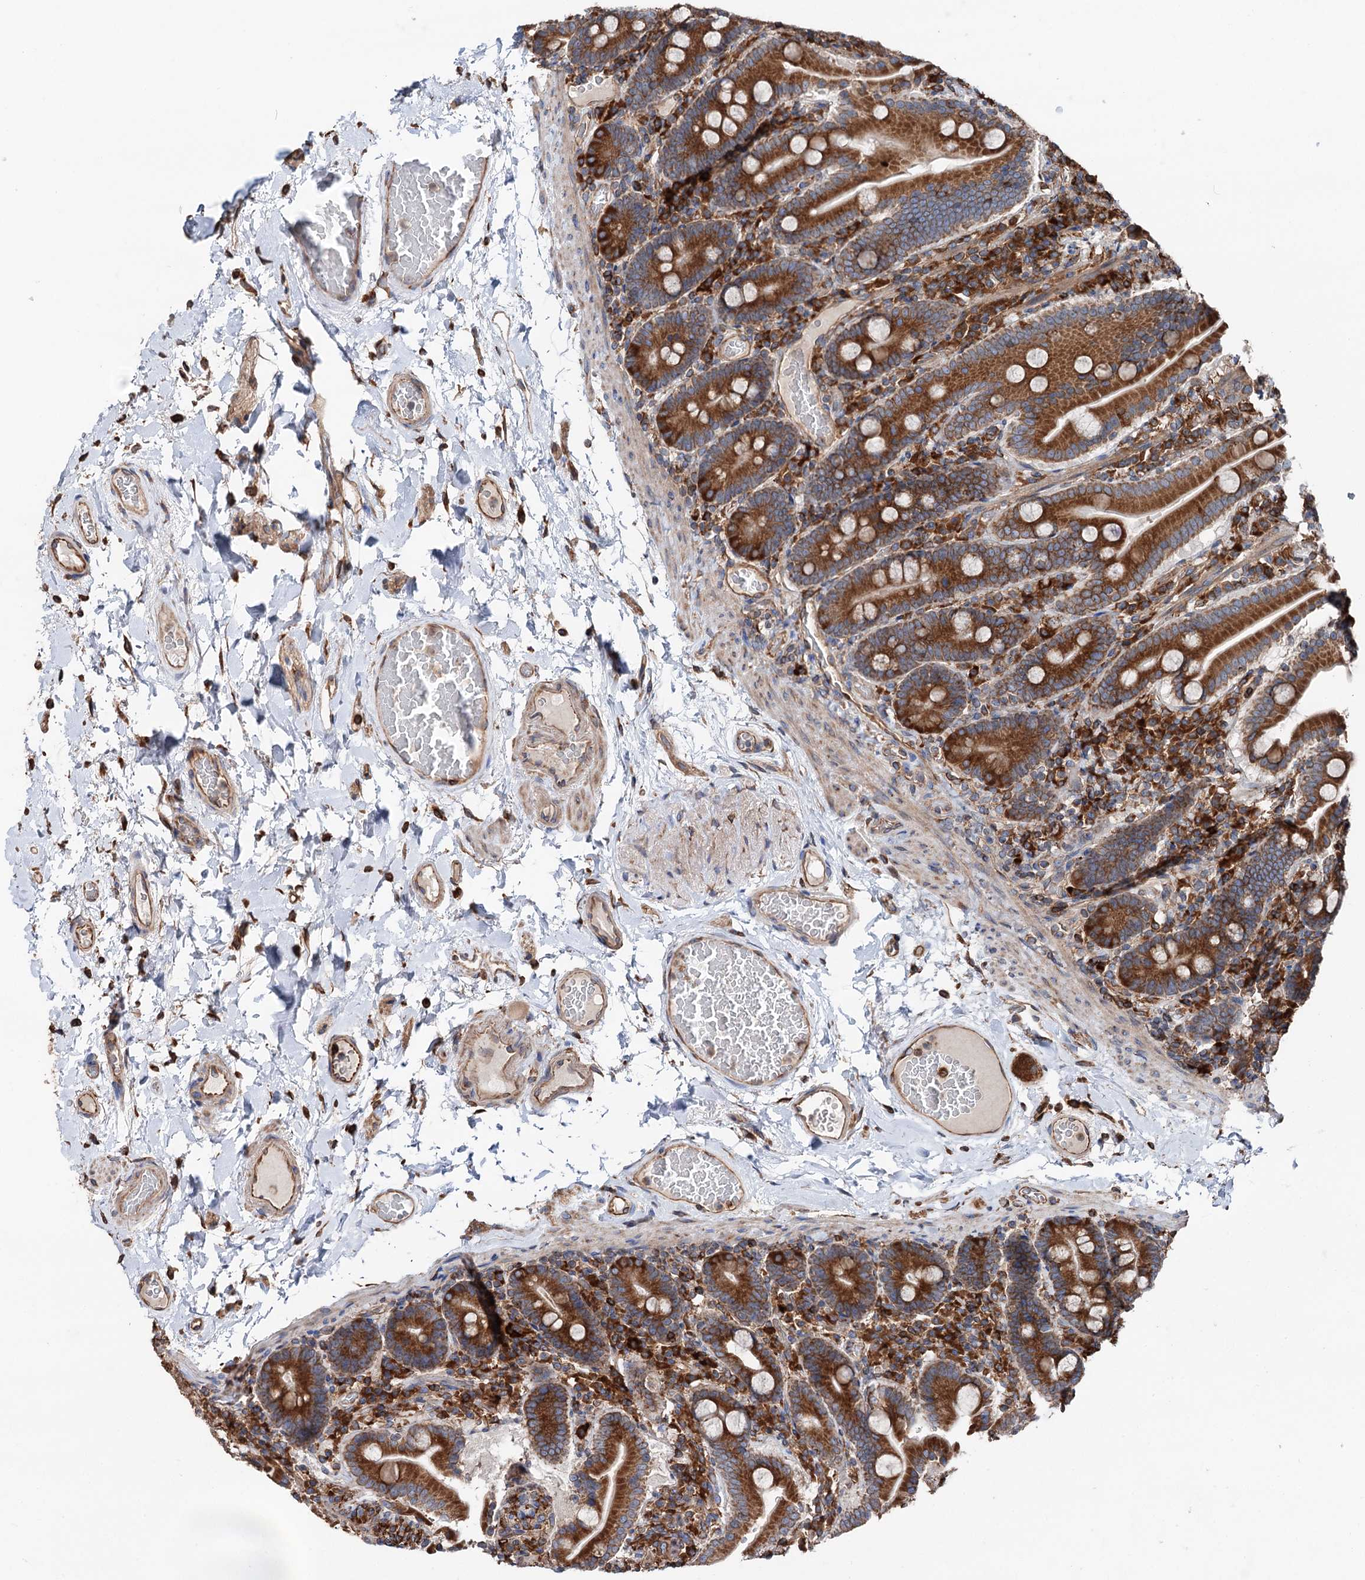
{"staining": {"intensity": "strong", "quantity": ">75%", "location": "cytoplasmic/membranous"}, "tissue": "duodenum", "cell_type": "Glandular cells", "image_type": "normal", "snomed": [{"axis": "morphology", "description": "Normal tissue, NOS"}, {"axis": "topography", "description": "Duodenum"}], "caption": "Glandular cells show strong cytoplasmic/membranous expression in about >75% of cells in unremarkable duodenum.", "gene": "ERP29", "patient": {"sex": "male", "age": 55}}